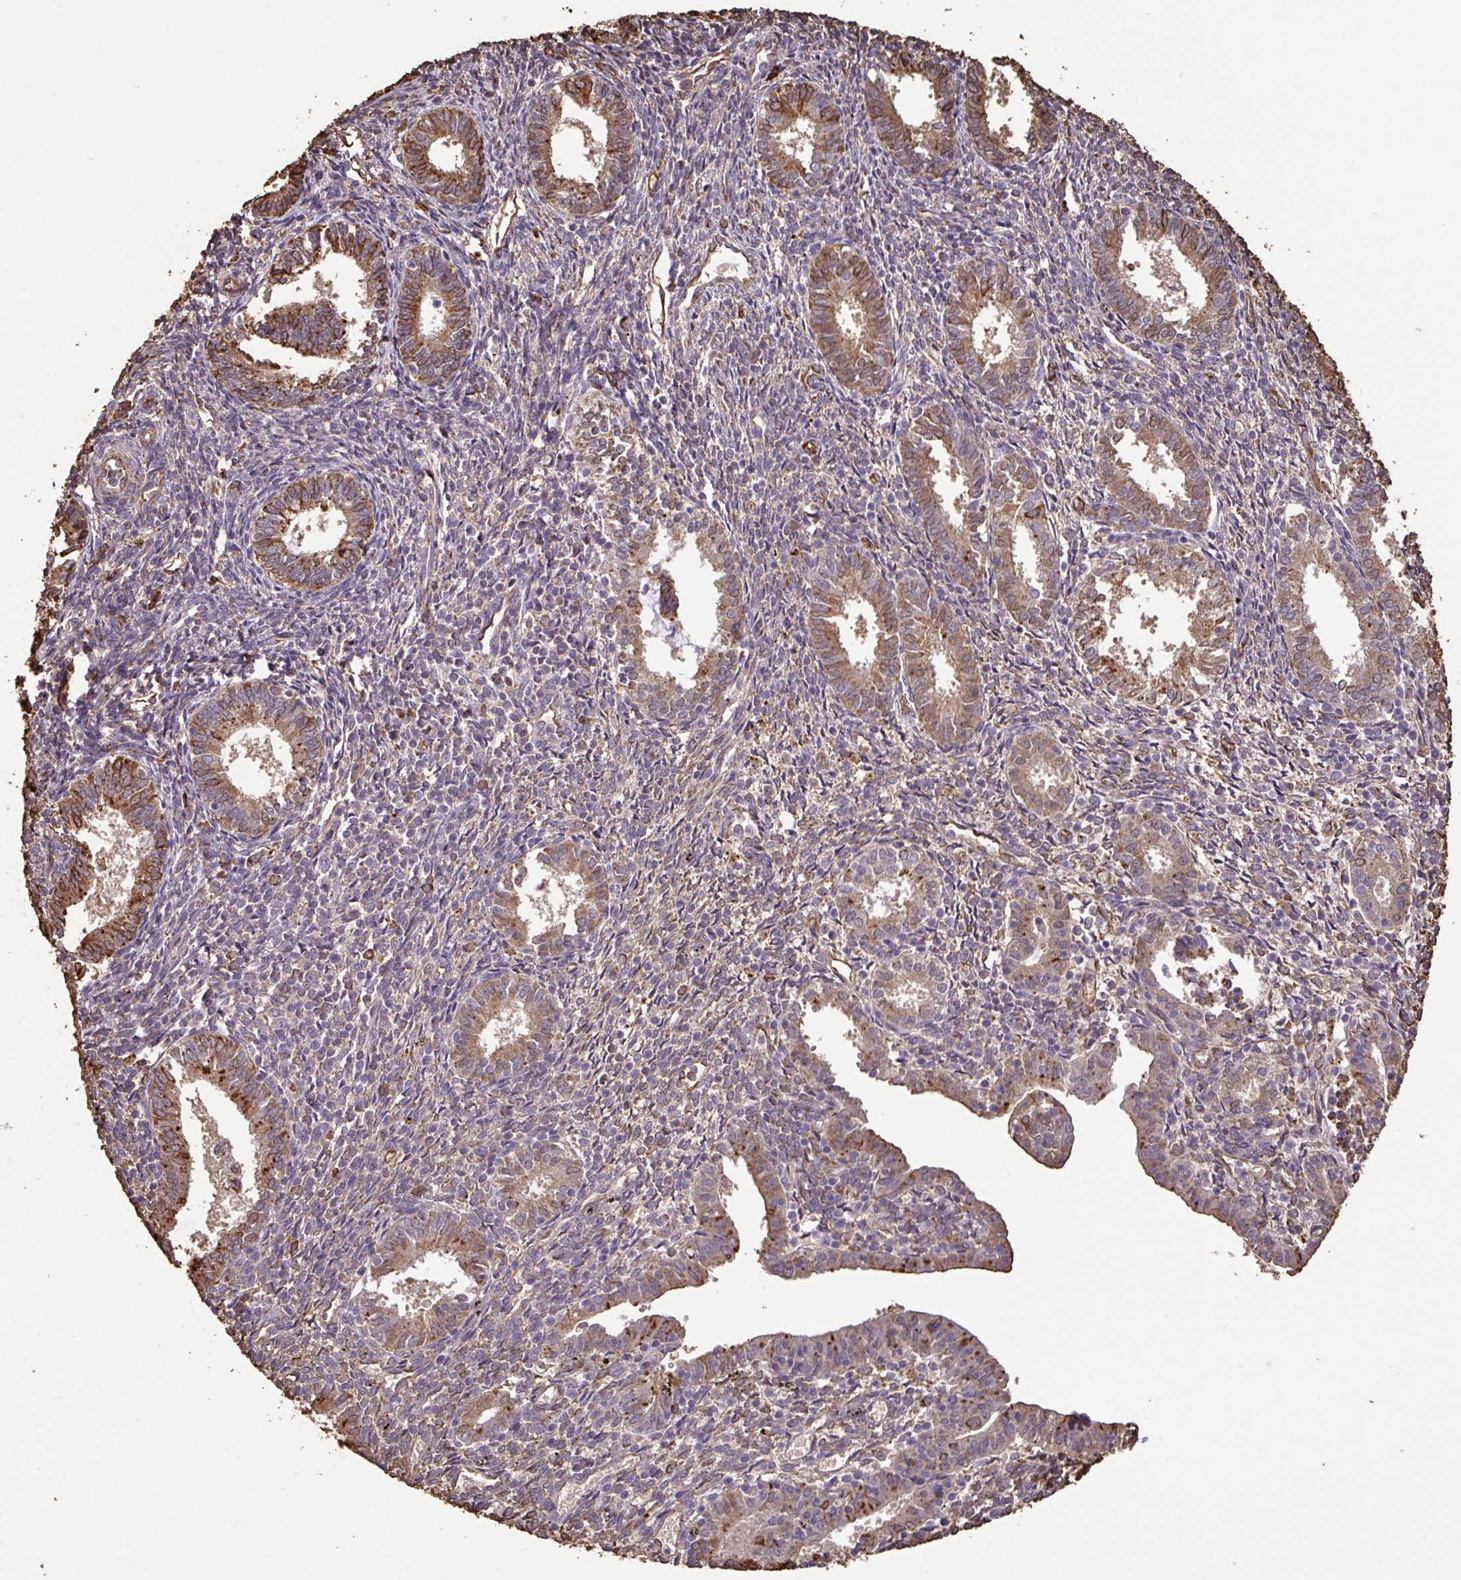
{"staining": {"intensity": "weak", "quantity": "<25%", "location": "cytoplasmic/membranous"}, "tissue": "endometrium", "cell_type": "Cells in endometrial stroma", "image_type": "normal", "snomed": [{"axis": "morphology", "description": "Normal tissue, NOS"}, {"axis": "topography", "description": "Endometrium"}], "caption": "An immunohistochemistry (IHC) image of benign endometrium is shown. There is no staining in cells in endometrial stroma of endometrium.", "gene": "CAMK2A", "patient": {"sex": "female", "age": 41}}